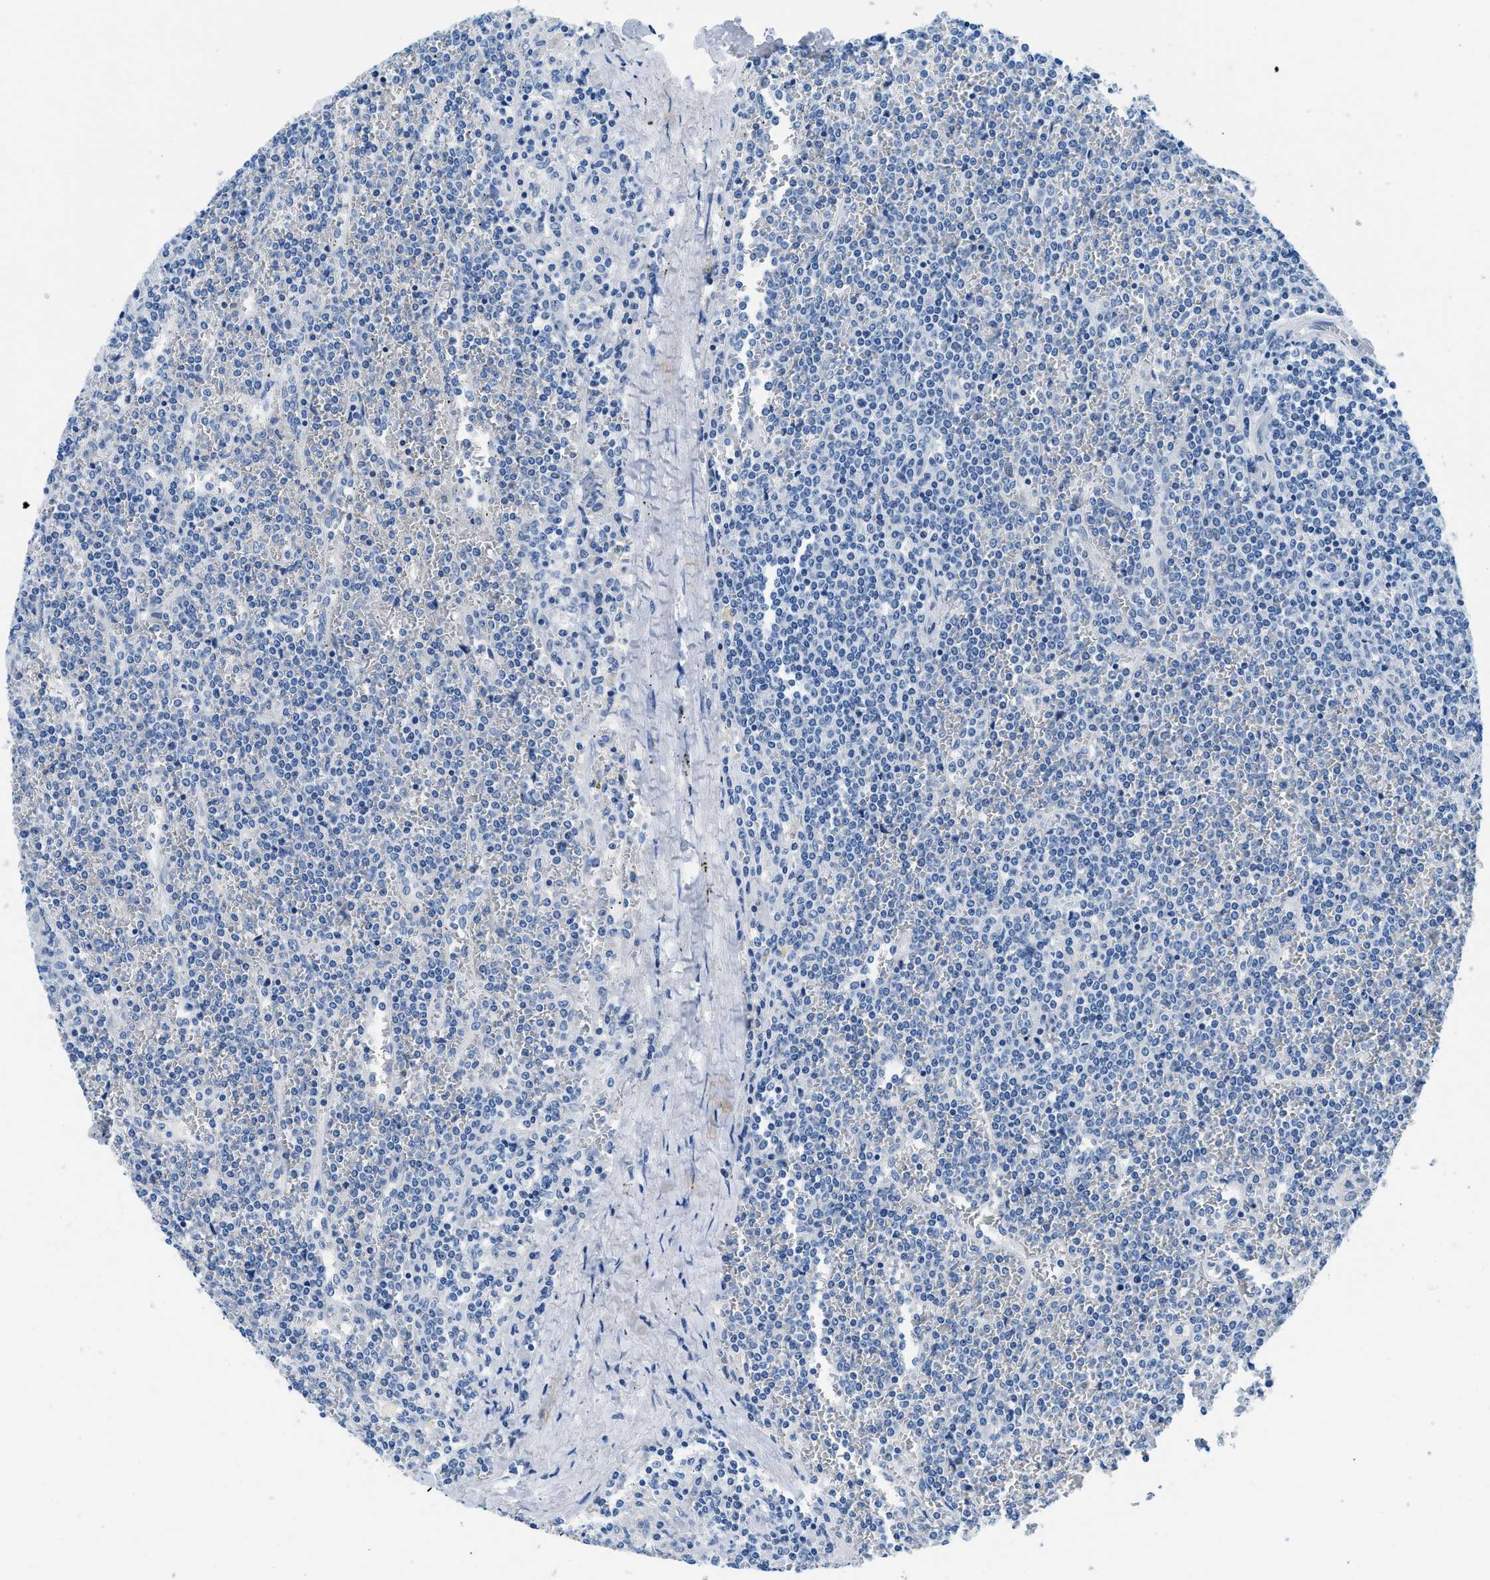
{"staining": {"intensity": "negative", "quantity": "none", "location": "none"}, "tissue": "lymphoma", "cell_type": "Tumor cells", "image_type": "cancer", "snomed": [{"axis": "morphology", "description": "Malignant lymphoma, non-Hodgkin's type, Low grade"}, {"axis": "topography", "description": "Spleen"}], "caption": "The photomicrograph demonstrates no significant staining in tumor cells of lymphoma.", "gene": "MBL2", "patient": {"sex": "female", "age": 19}}